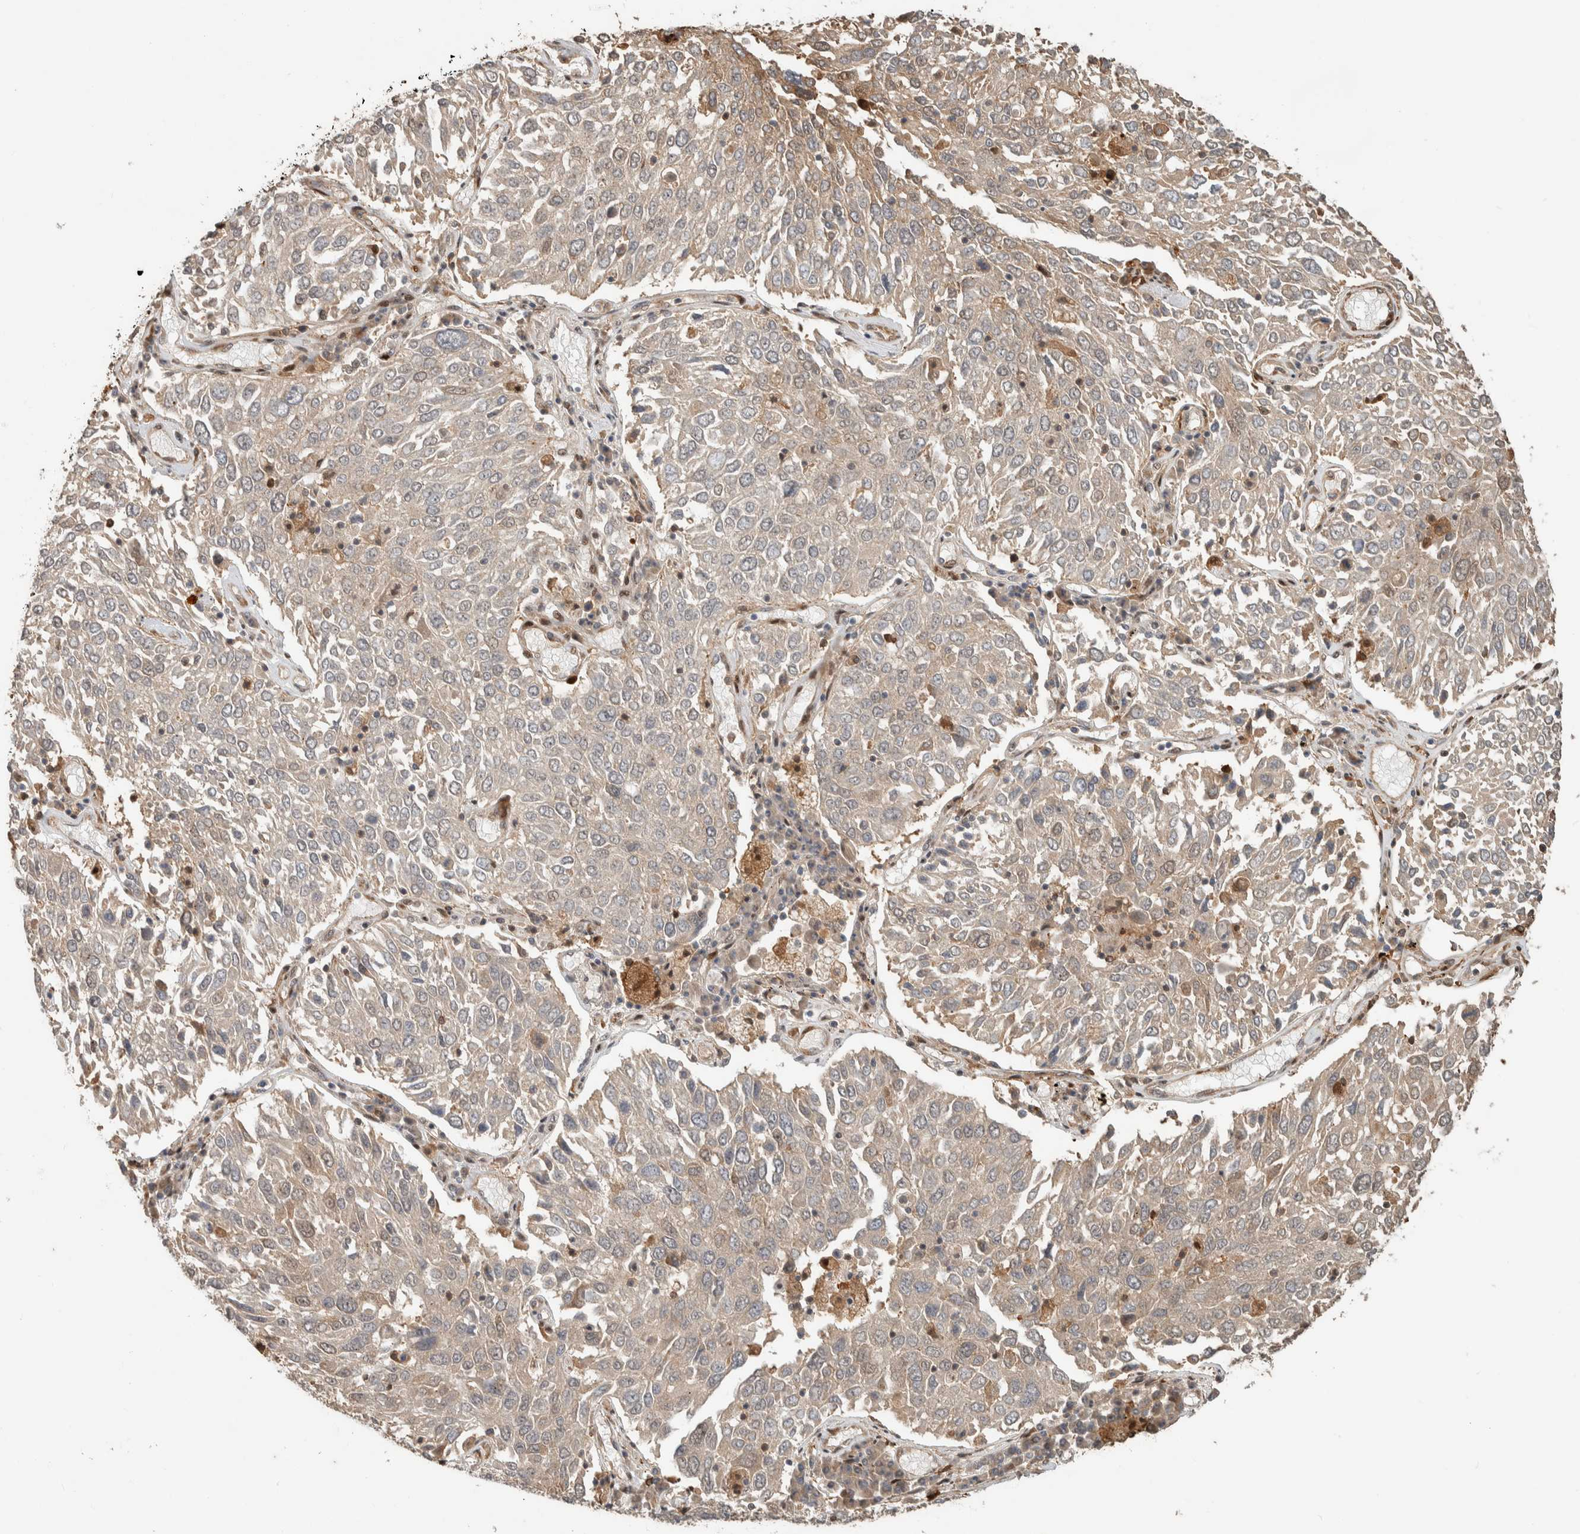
{"staining": {"intensity": "weak", "quantity": "<25%", "location": "cytoplasmic/membranous"}, "tissue": "lung cancer", "cell_type": "Tumor cells", "image_type": "cancer", "snomed": [{"axis": "morphology", "description": "Squamous cell carcinoma, NOS"}, {"axis": "topography", "description": "Lung"}], "caption": "Micrograph shows no protein positivity in tumor cells of squamous cell carcinoma (lung) tissue. The staining was performed using DAB (3,3'-diaminobenzidine) to visualize the protein expression in brown, while the nuclei were stained in blue with hematoxylin (Magnification: 20x).", "gene": "CNTROB", "patient": {"sex": "male", "age": 65}}